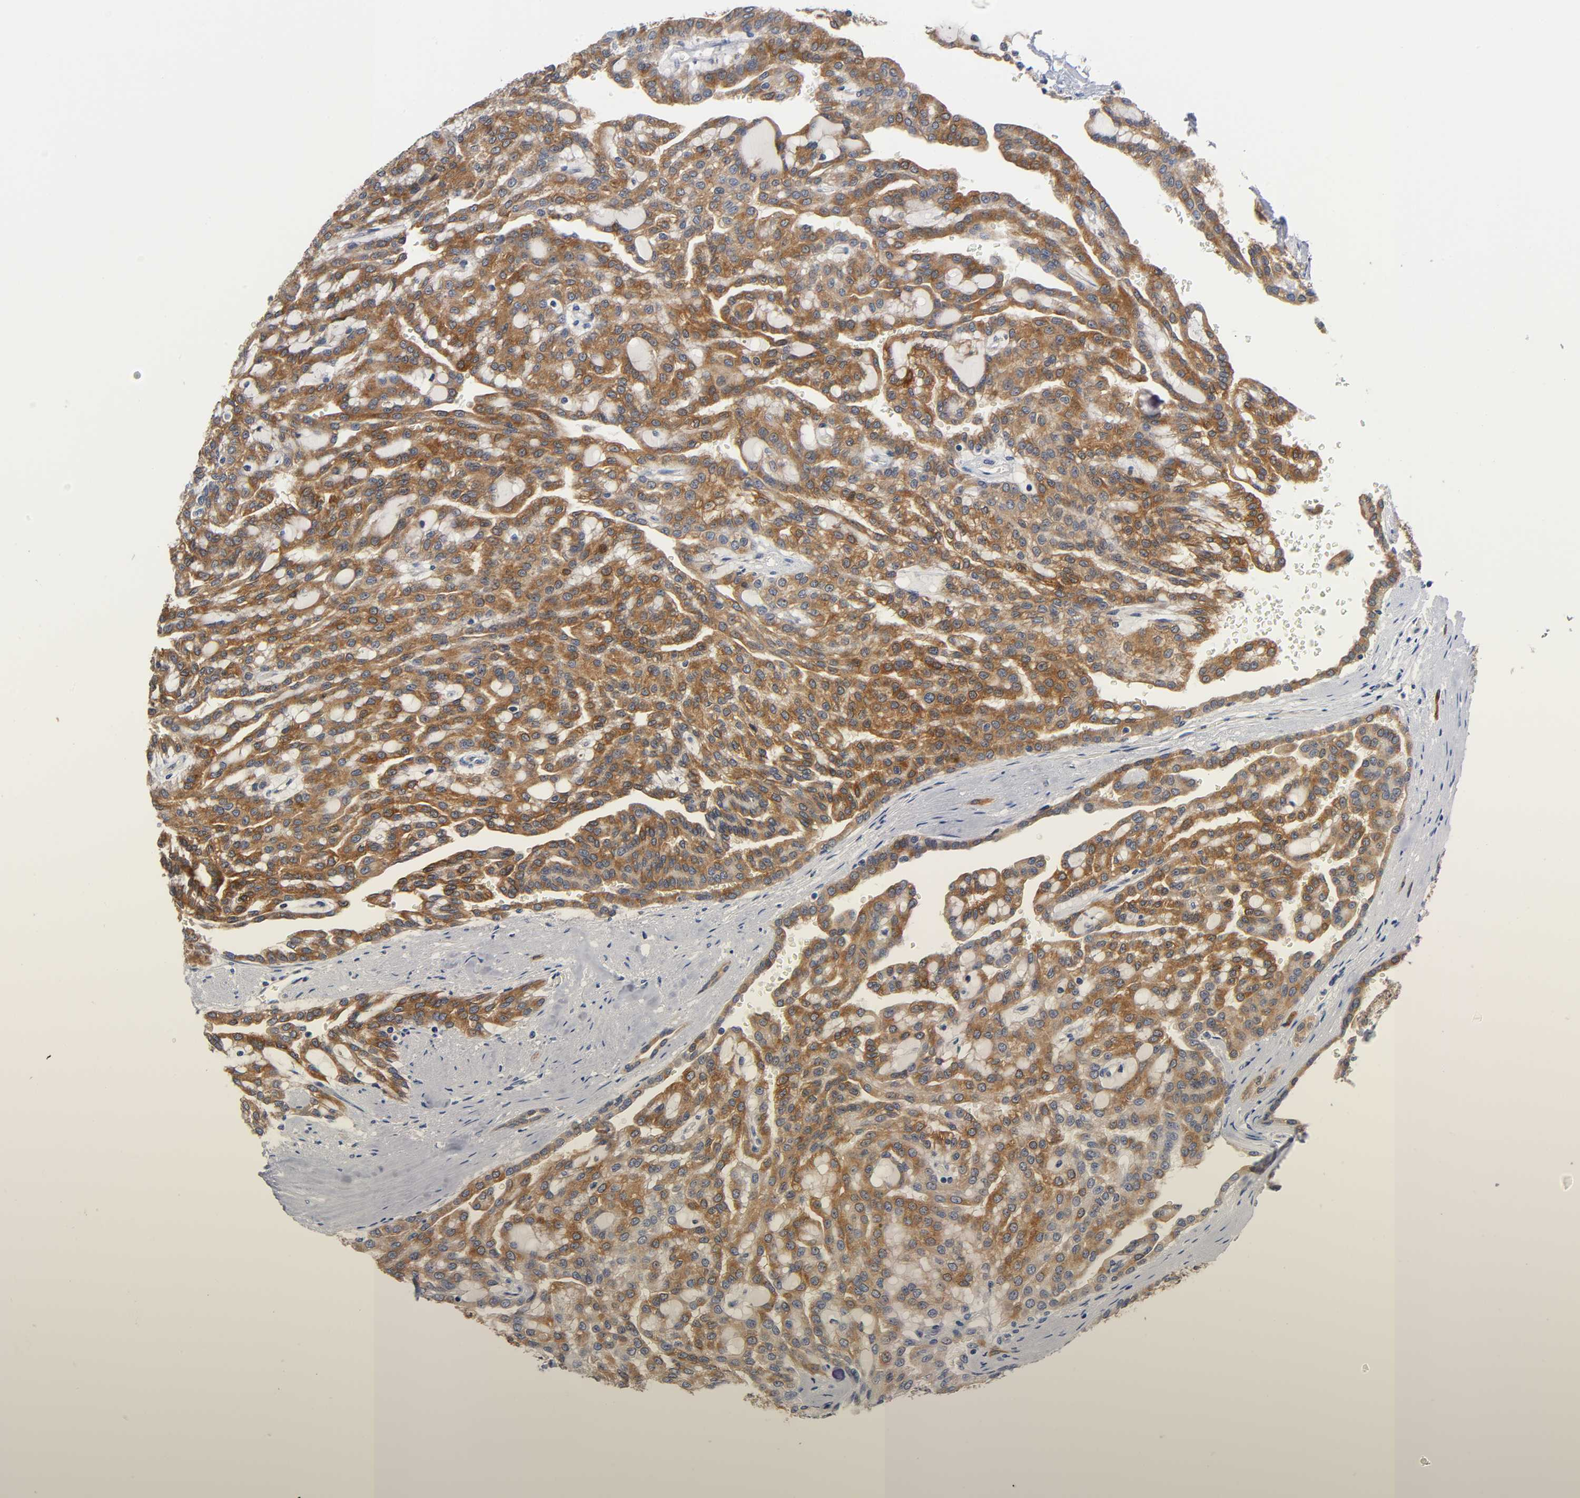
{"staining": {"intensity": "strong", "quantity": ">75%", "location": "cytoplasmic/membranous"}, "tissue": "renal cancer", "cell_type": "Tumor cells", "image_type": "cancer", "snomed": [{"axis": "morphology", "description": "Adenocarcinoma, NOS"}, {"axis": "topography", "description": "Kidney"}], "caption": "Tumor cells display strong cytoplasmic/membranous positivity in approximately >75% of cells in renal cancer (adenocarcinoma).", "gene": "FYN", "patient": {"sex": "male", "age": 63}}